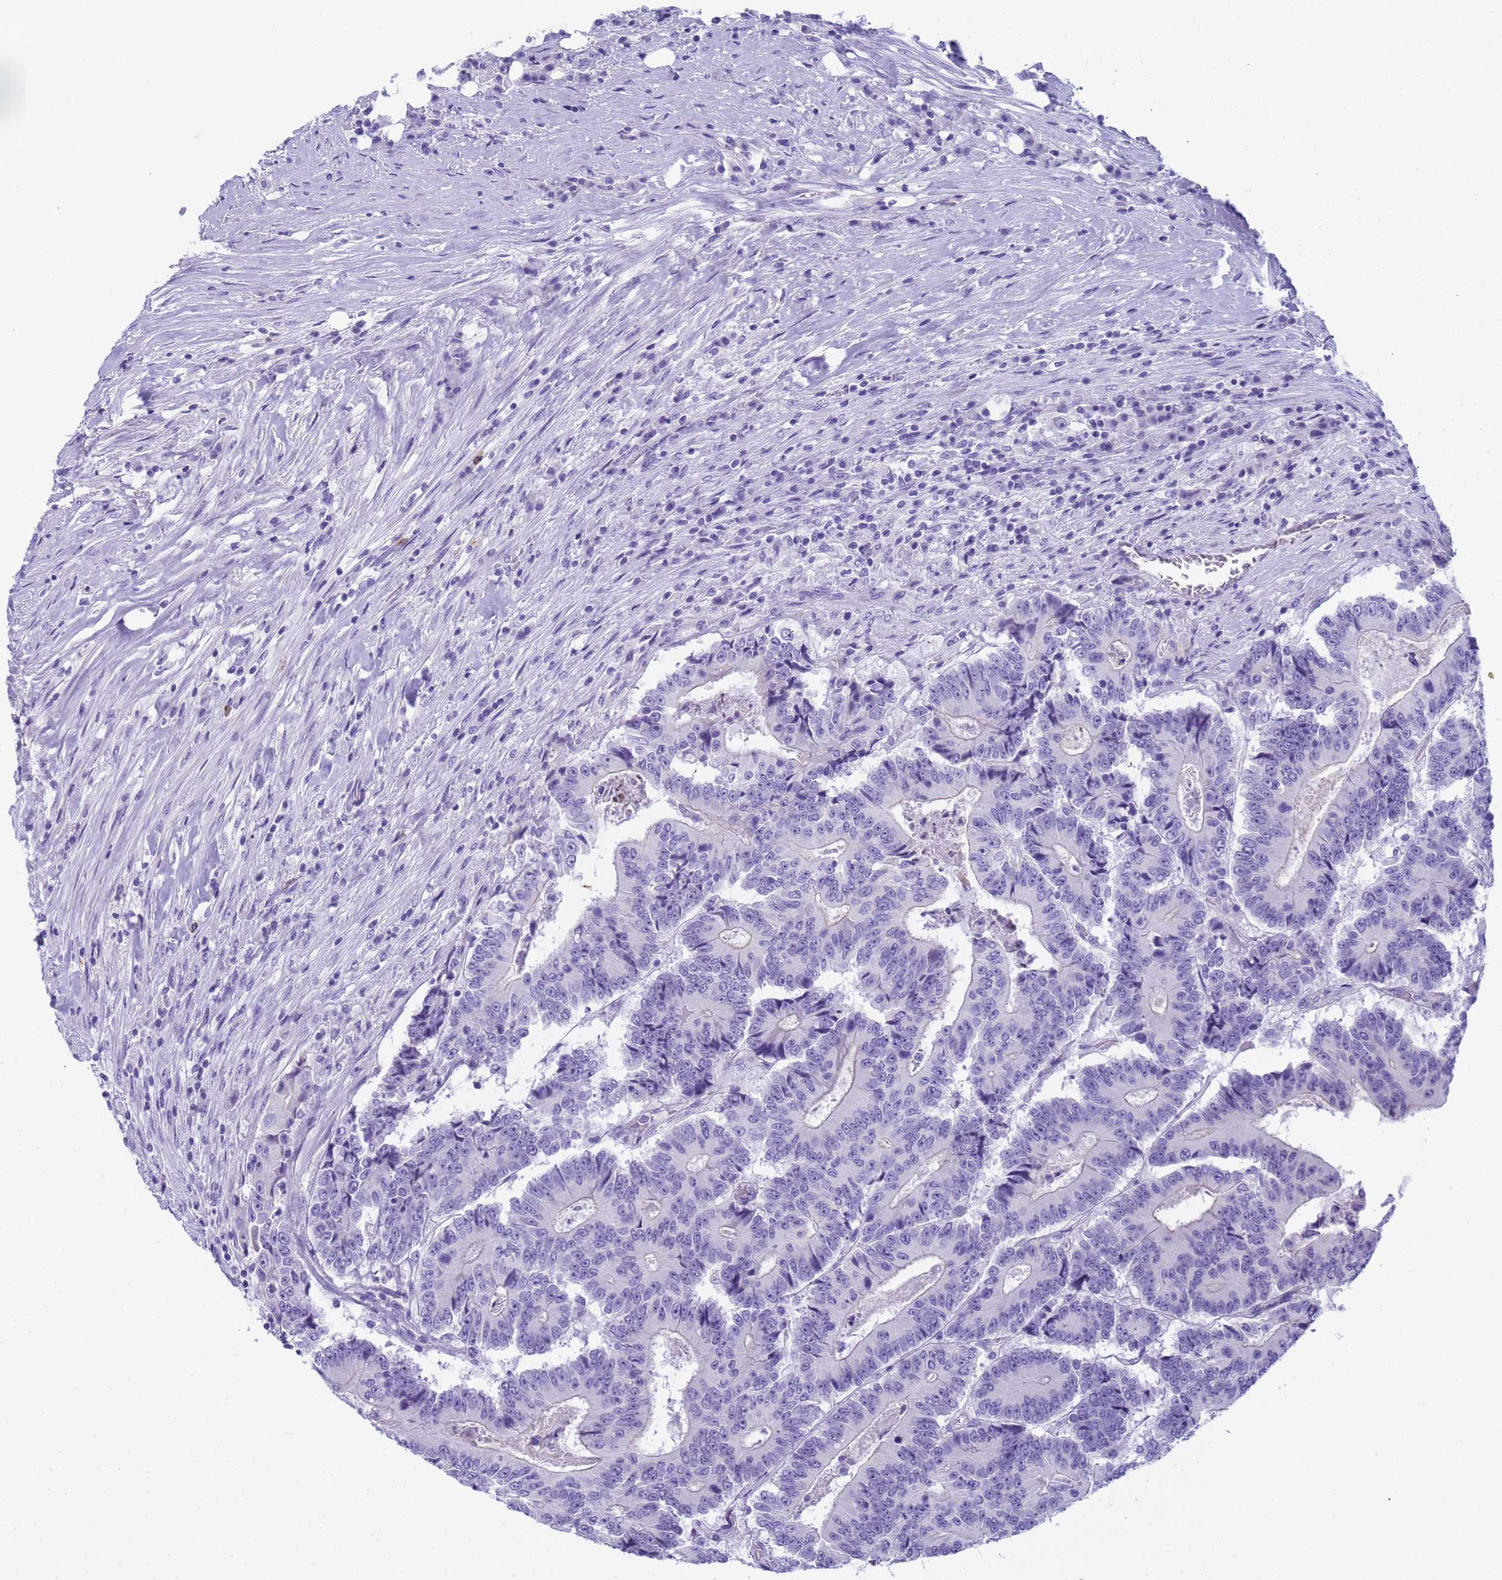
{"staining": {"intensity": "negative", "quantity": "none", "location": "none"}, "tissue": "colorectal cancer", "cell_type": "Tumor cells", "image_type": "cancer", "snomed": [{"axis": "morphology", "description": "Adenocarcinoma, NOS"}, {"axis": "topography", "description": "Colon"}], "caption": "The immunohistochemistry micrograph has no significant staining in tumor cells of adenocarcinoma (colorectal) tissue.", "gene": "RNASE2", "patient": {"sex": "male", "age": 83}}